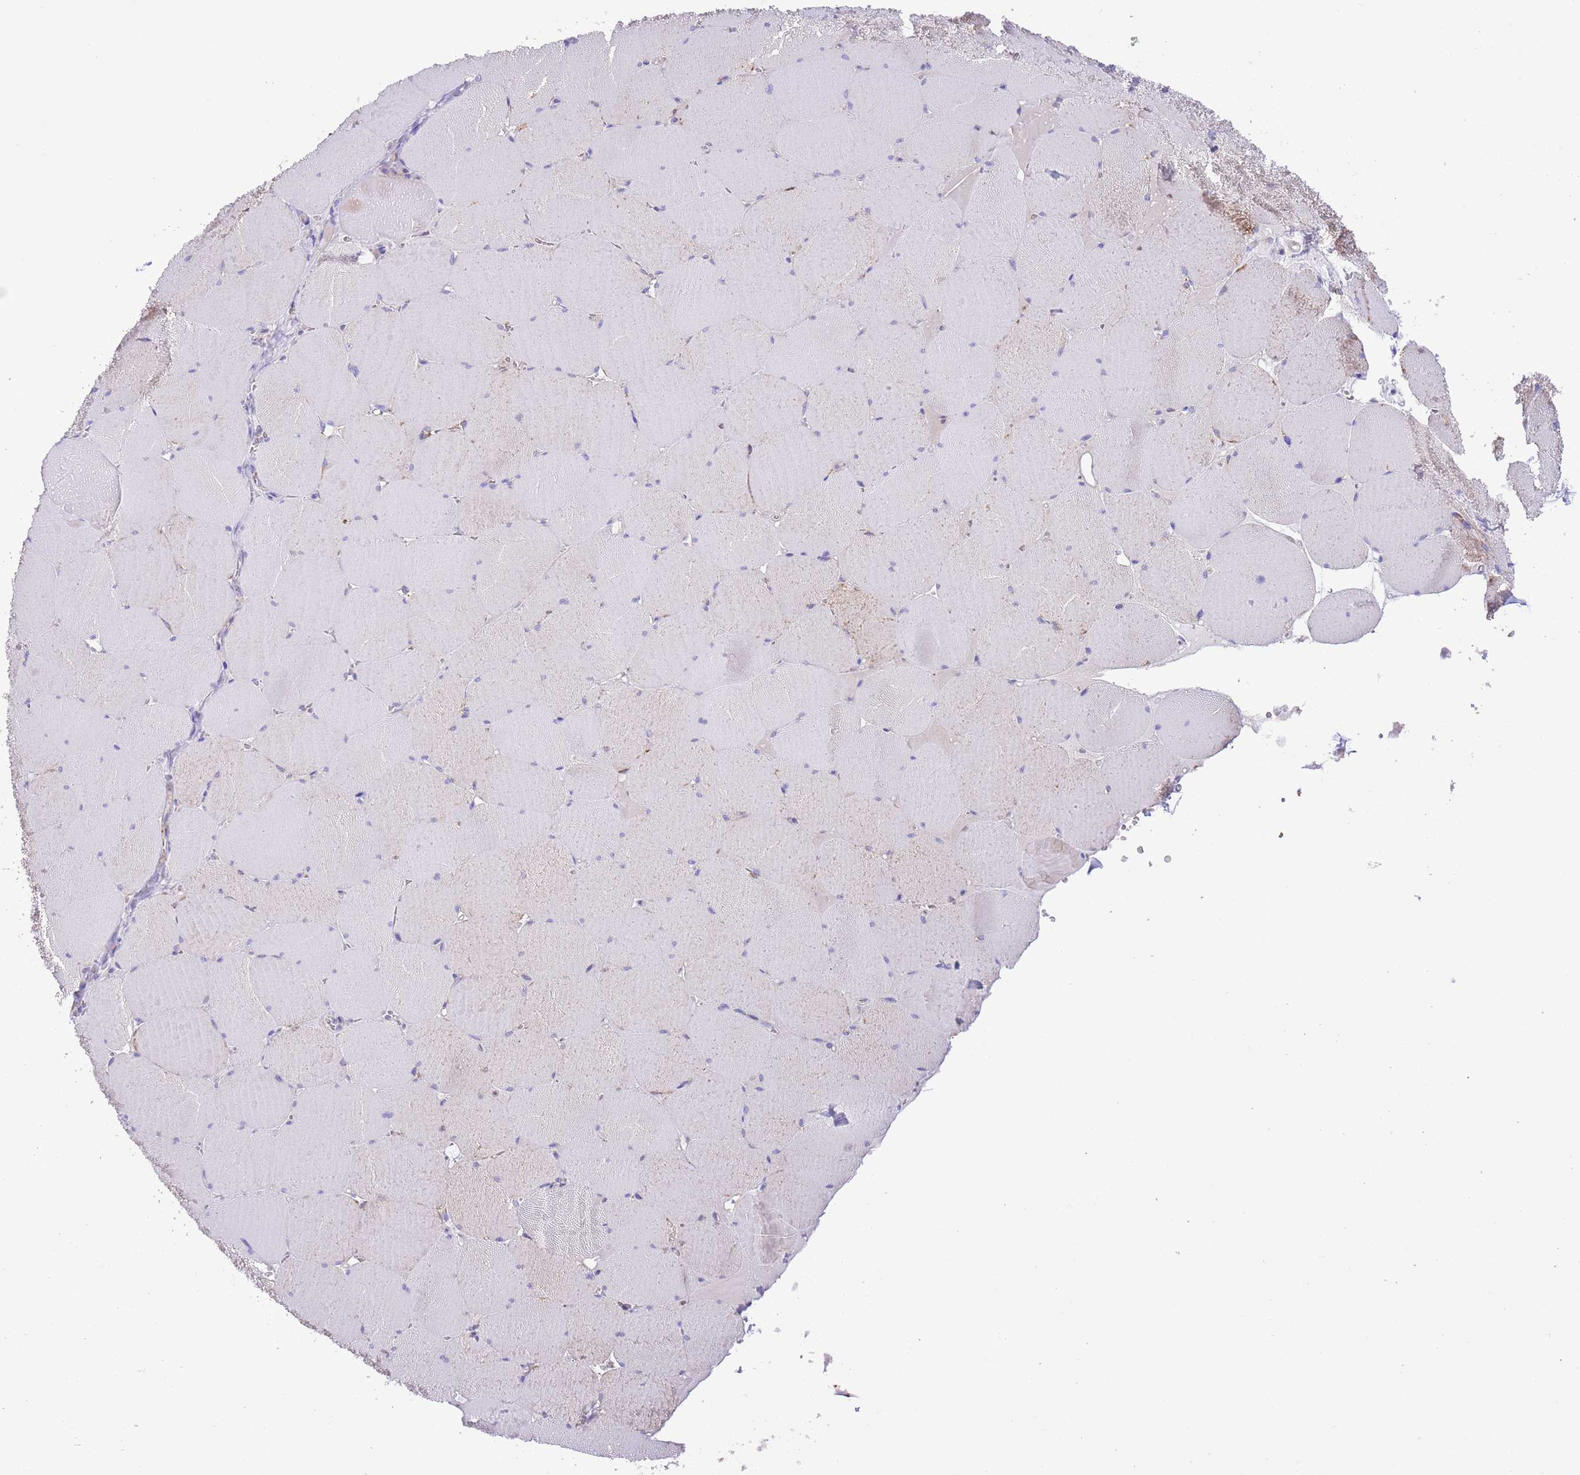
{"staining": {"intensity": "weak", "quantity": "<25%", "location": "cytoplasmic/membranous"}, "tissue": "skeletal muscle", "cell_type": "Myocytes", "image_type": "normal", "snomed": [{"axis": "morphology", "description": "Normal tissue, NOS"}, {"axis": "topography", "description": "Skeletal muscle"}, {"axis": "topography", "description": "Head-Neck"}], "caption": "This is a micrograph of immunohistochemistry (IHC) staining of unremarkable skeletal muscle, which shows no staining in myocytes.", "gene": "SS18L2", "patient": {"sex": "male", "age": 66}}